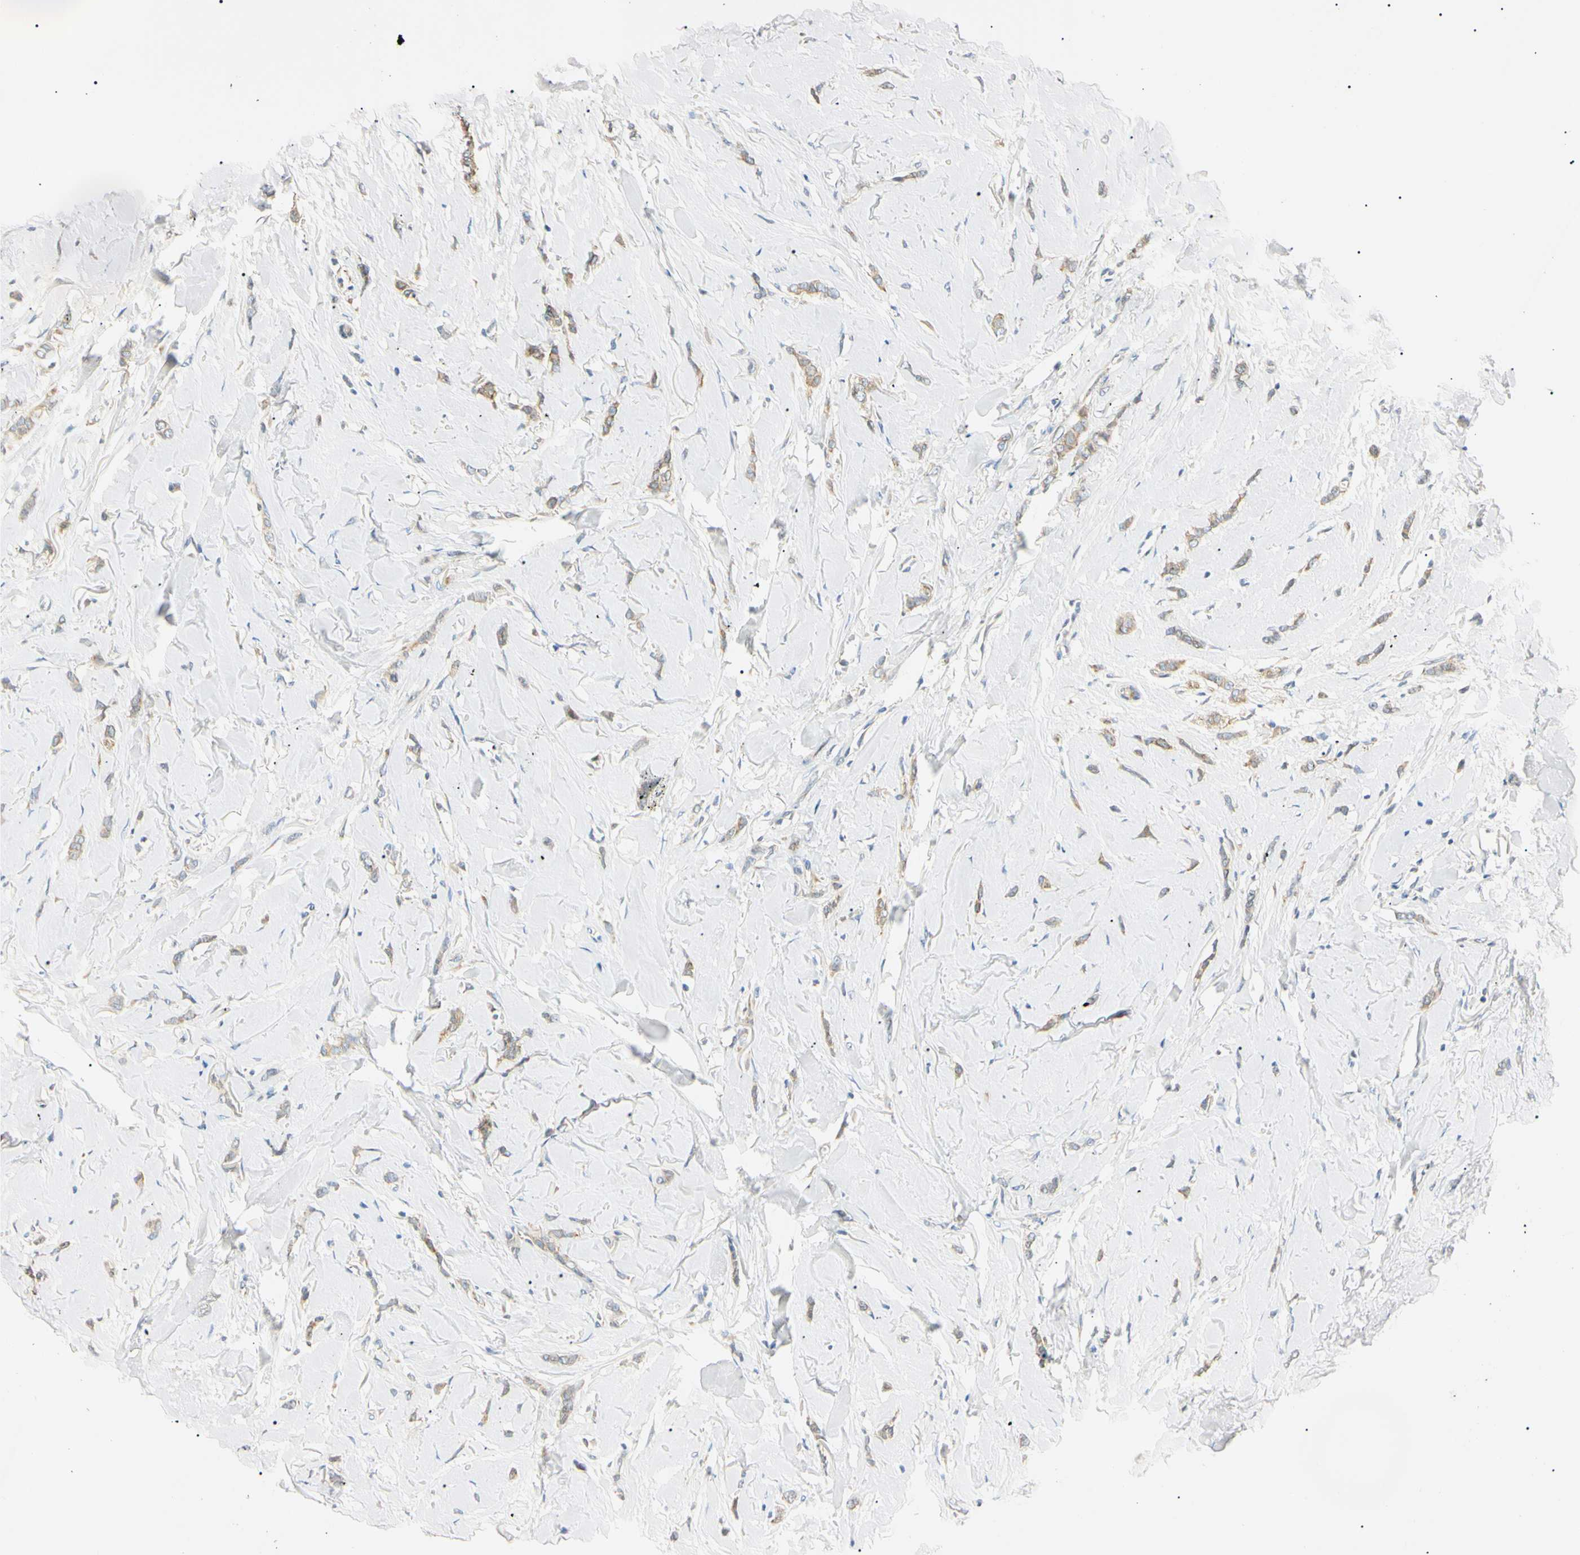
{"staining": {"intensity": "weak", "quantity": ">75%", "location": "cytoplasmic/membranous"}, "tissue": "breast cancer", "cell_type": "Tumor cells", "image_type": "cancer", "snomed": [{"axis": "morphology", "description": "Lobular carcinoma"}, {"axis": "topography", "description": "Skin"}, {"axis": "topography", "description": "Breast"}], "caption": "Immunohistochemistry histopathology image of lobular carcinoma (breast) stained for a protein (brown), which reveals low levels of weak cytoplasmic/membranous positivity in about >75% of tumor cells.", "gene": "DNAJB12", "patient": {"sex": "female", "age": 46}}